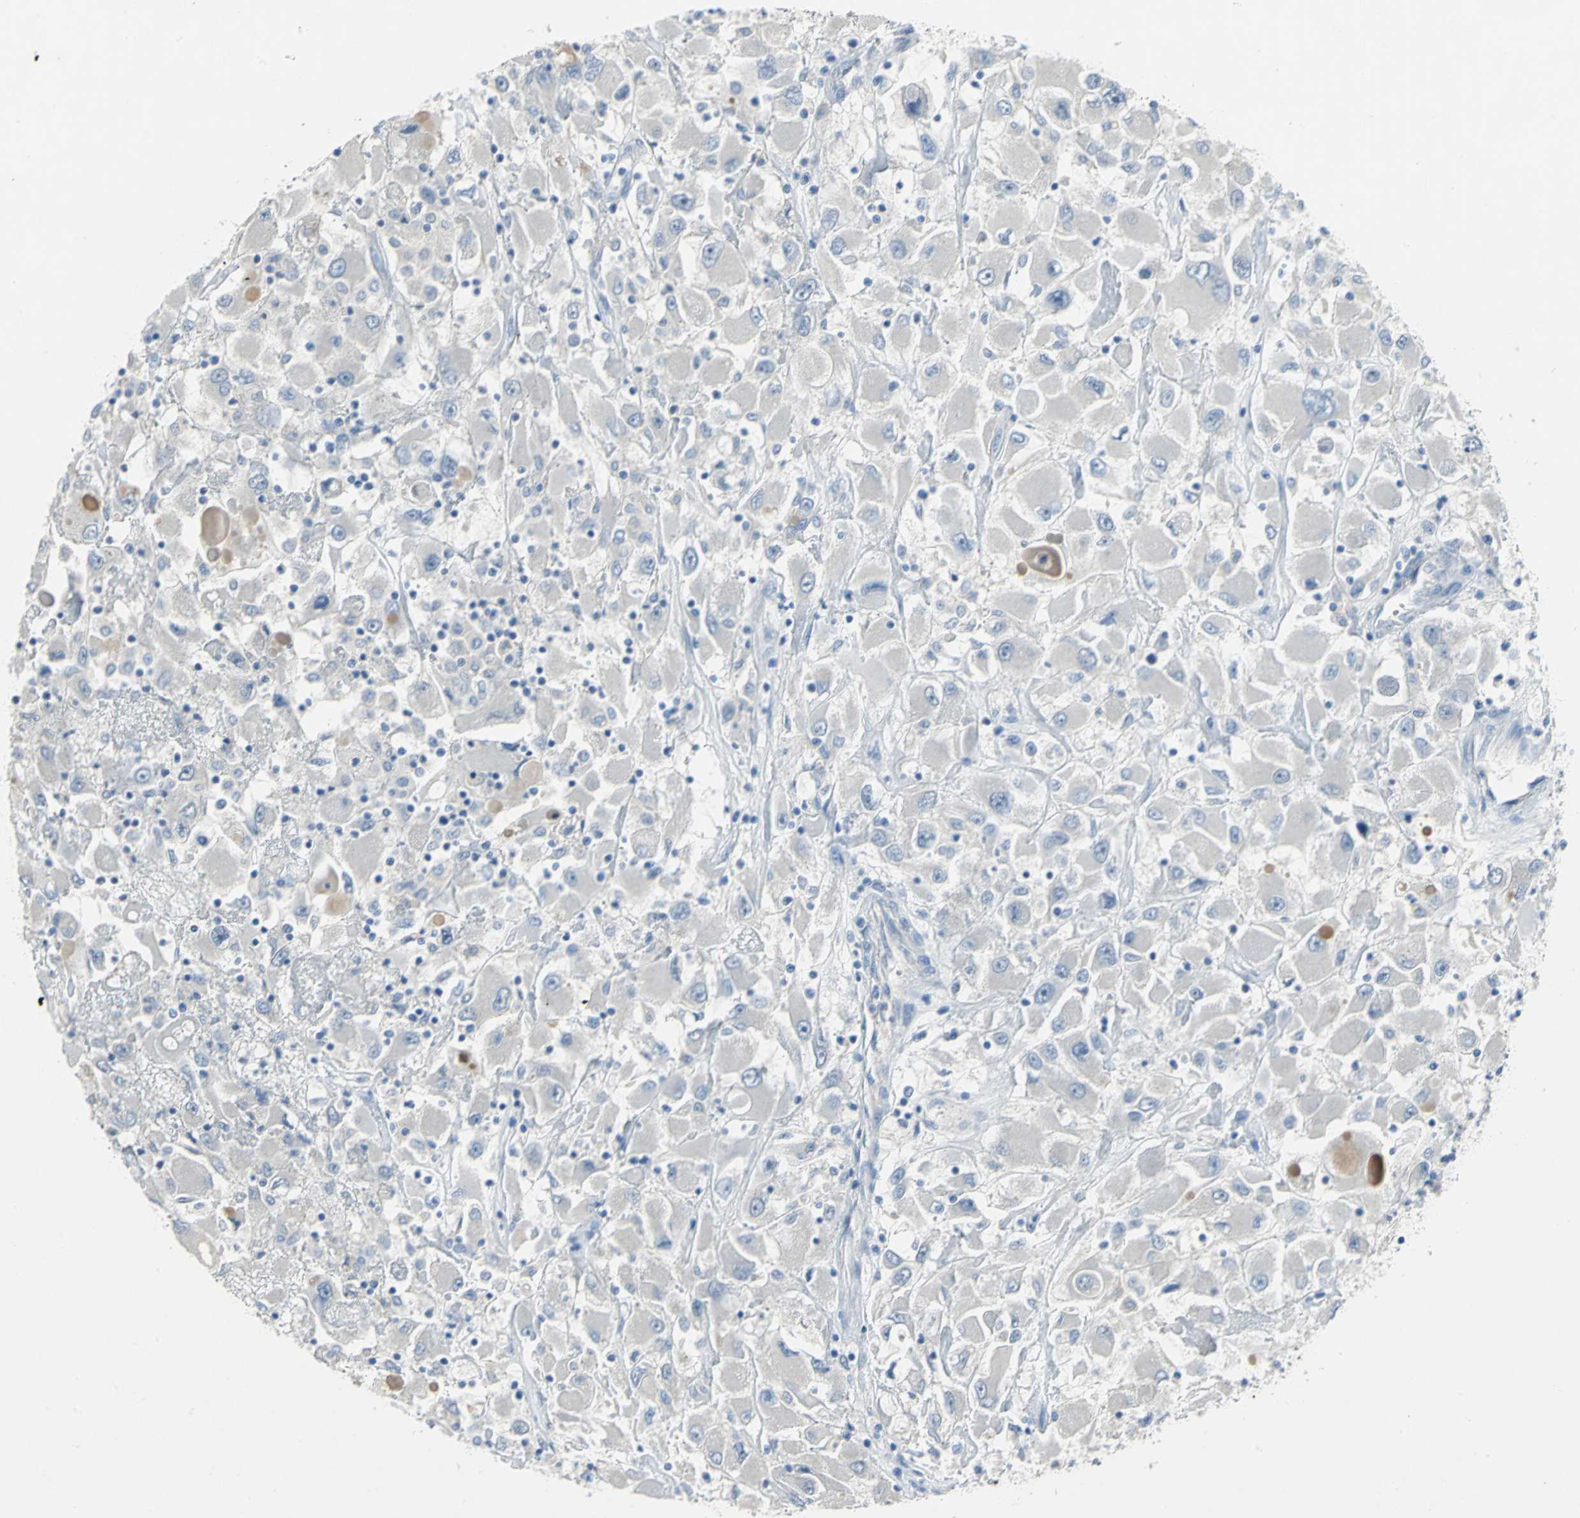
{"staining": {"intensity": "negative", "quantity": "none", "location": "none"}, "tissue": "renal cancer", "cell_type": "Tumor cells", "image_type": "cancer", "snomed": [{"axis": "morphology", "description": "Adenocarcinoma, NOS"}, {"axis": "topography", "description": "Kidney"}], "caption": "The micrograph exhibits no staining of tumor cells in adenocarcinoma (renal). (Brightfield microscopy of DAB (3,3'-diaminobenzidine) IHC at high magnification).", "gene": "PTGDS", "patient": {"sex": "female", "age": 52}}